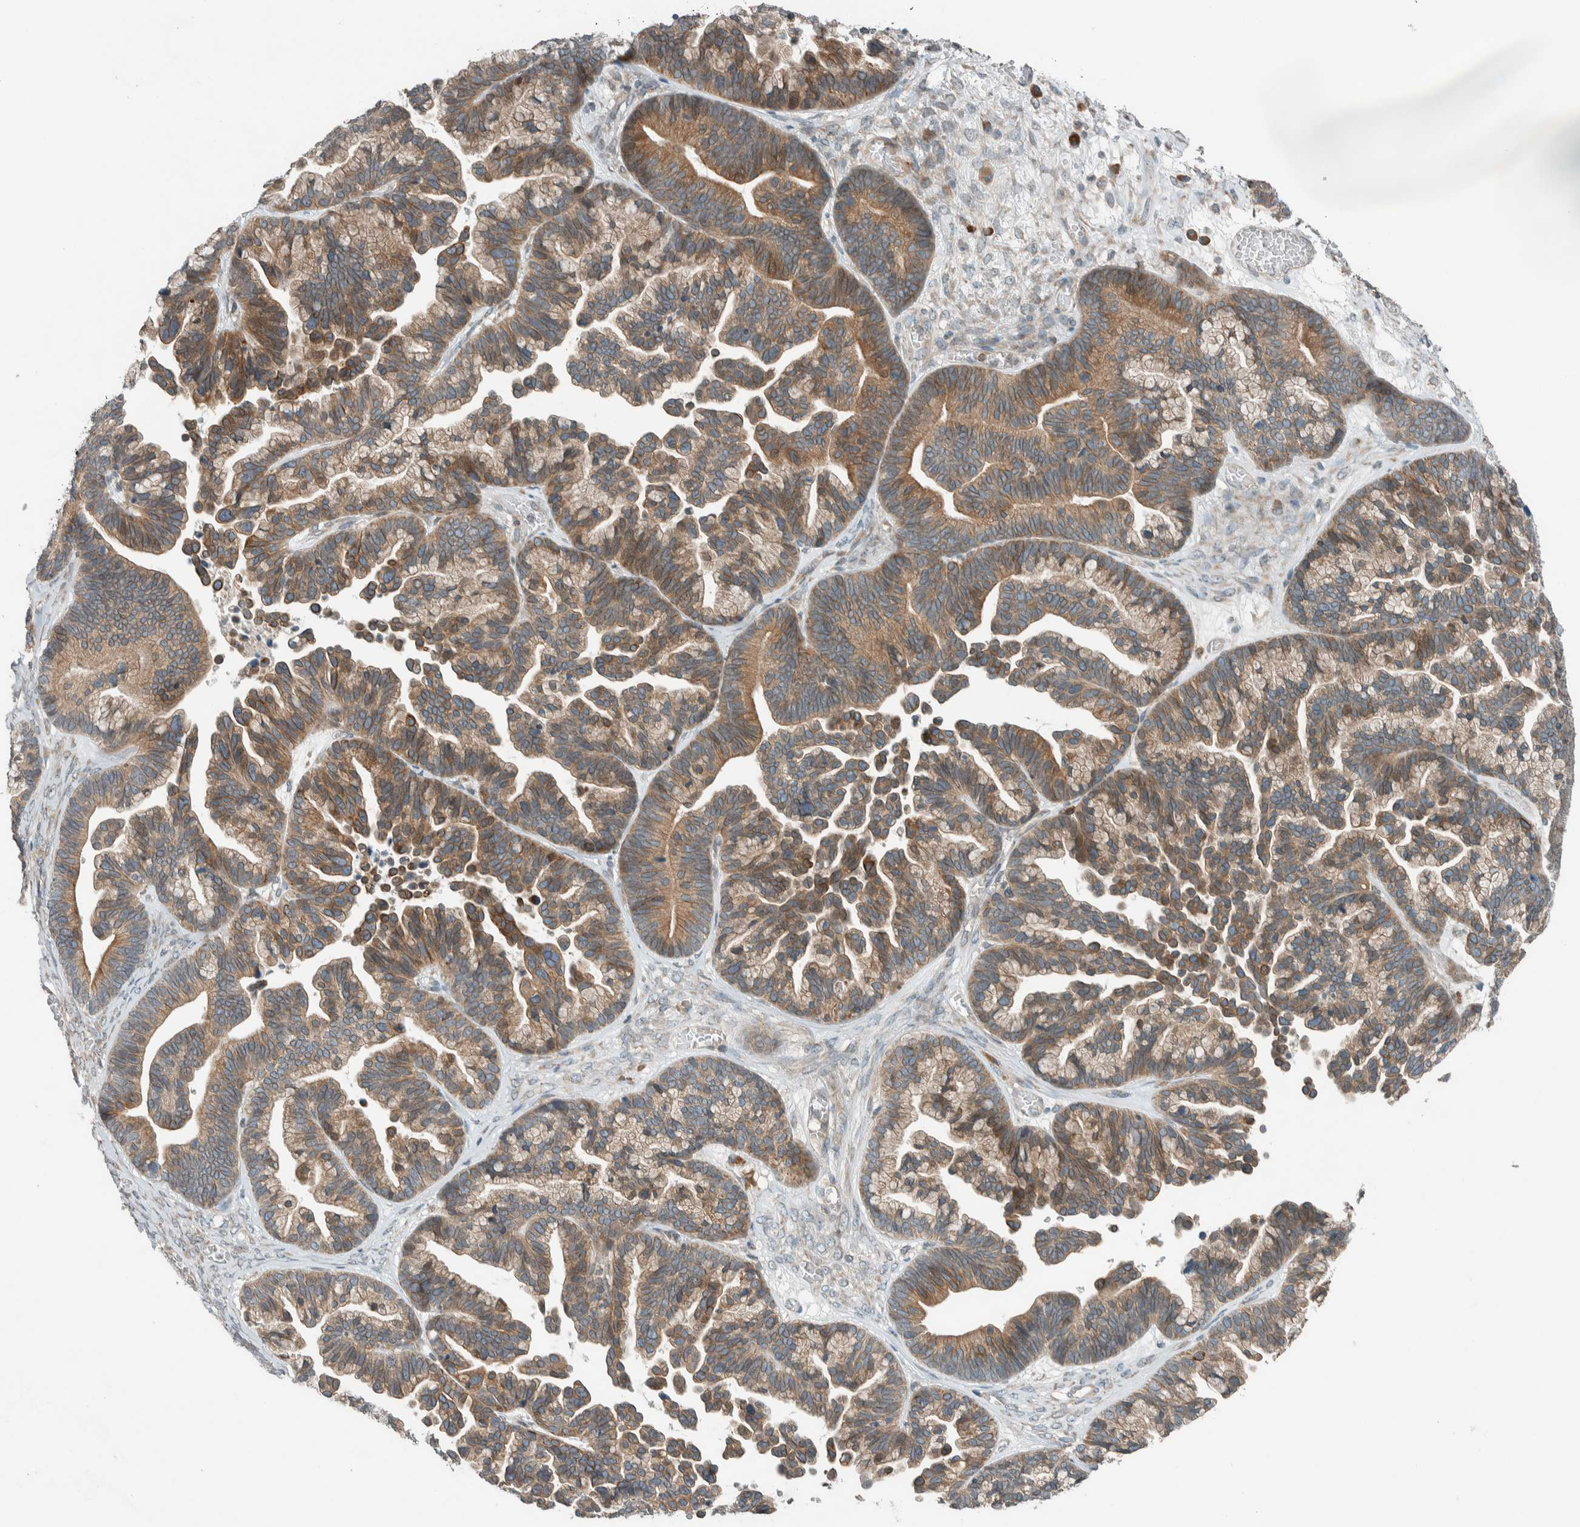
{"staining": {"intensity": "moderate", "quantity": ">75%", "location": "cytoplasmic/membranous"}, "tissue": "ovarian cancer", "cell_type": "Tumor cells", "image_type": "cancer", "snomed": [{"axis": "morphology", "description": "Cystadenocarcinoma, serous, NOS"}, {"axis": "topography", "description": "Ovary"}], "caption": "Immunohistochemistry (DAB) staining of human serous cystadenocarcinoma (ovarian) reveals moderate cytoplasmic/membranous protein staining in about >75% of tumor cells.", "gene": "SEL1L", "patient": {"sex": "female", "age": 56}}